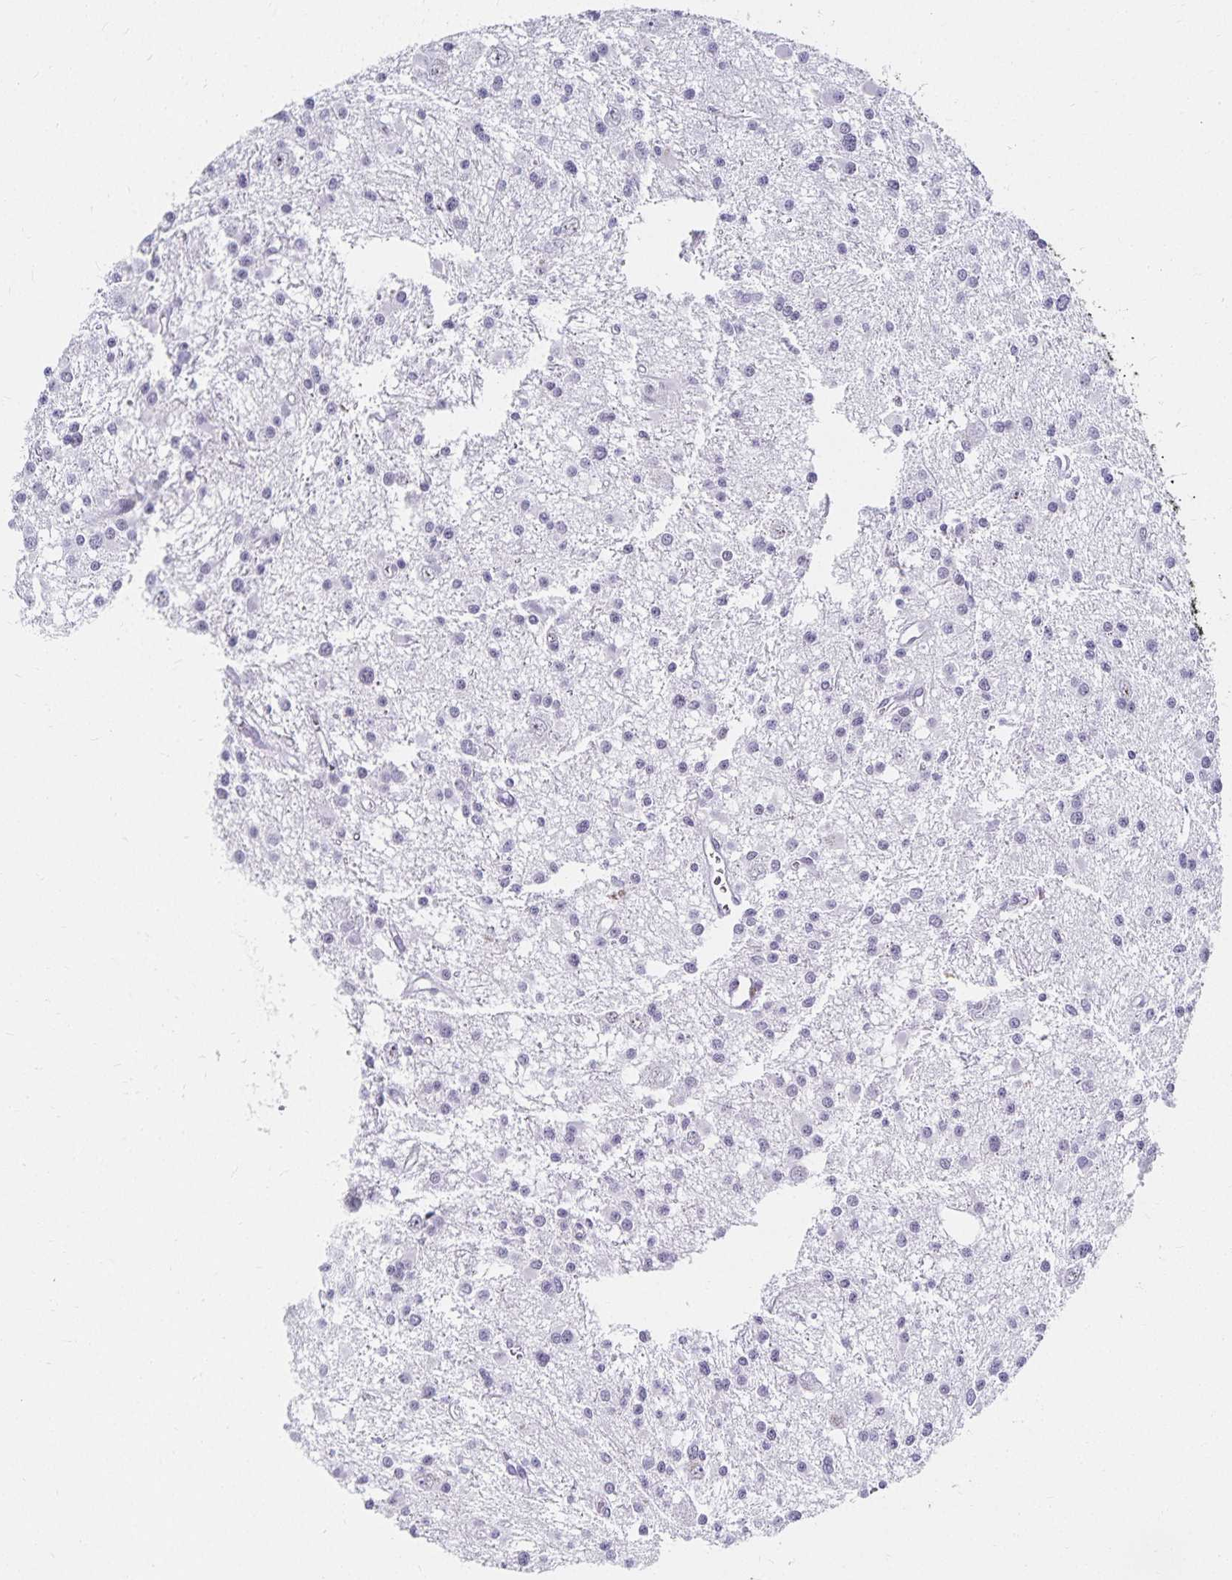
{"staining": {"intensity": "negative", "quantity": "none", "location": "none"}, "tissue": "glioma", "cell_type": "Tumor cells", "image_type": "cancer", "snomed": [{"axis": "morphology", "description": "Glioma, malignant, High grade"}, {"axis": "topography", "description": "Brain"}], "caption": "DAB immunohistochemical staining of malignant high-grade glioma displays no significant staining in tumor cells.", "gene": "C20orf85", "patient": {"sex": "male", "age": 54}}